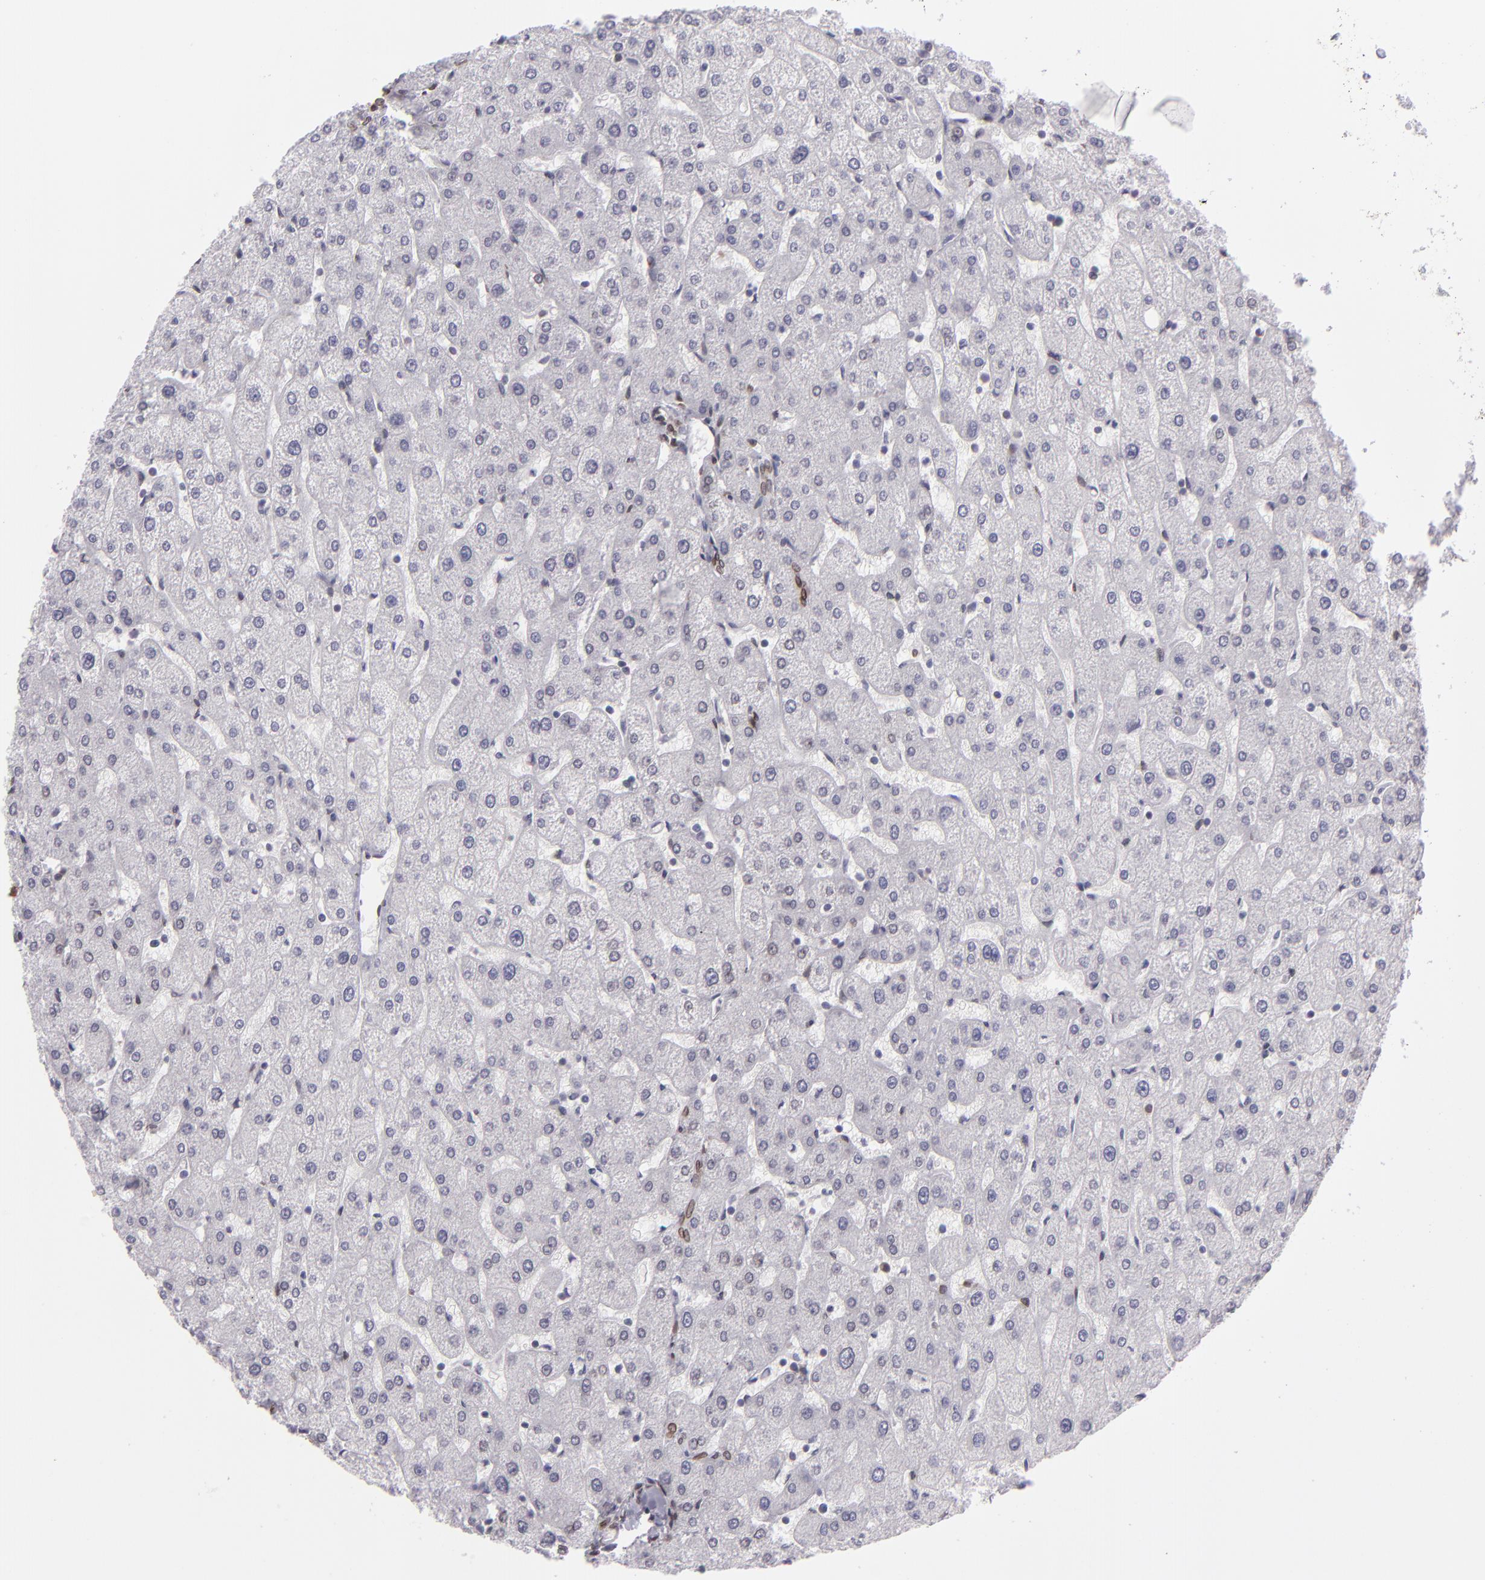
{"staining": {"intensity": "moderate", "quantity": ">75%", "location": "nuclear"}, "tissue": "liver", "cell_type": "Cholangiocytes", "image_type": "normal", "snomed": [{"axis": "morphology", "description": "Normal tissue, NOS"}, {"axis": "topography", "description": "Liver"}], "caption": "A micrograph showing moderate nuclear positivity in about >75% of cholangiocytes in unremarkable liver, as visualized by brown immunohistochemical staining.", "gene": "EMD", "patient": {"sex": "male", "age": 67}}